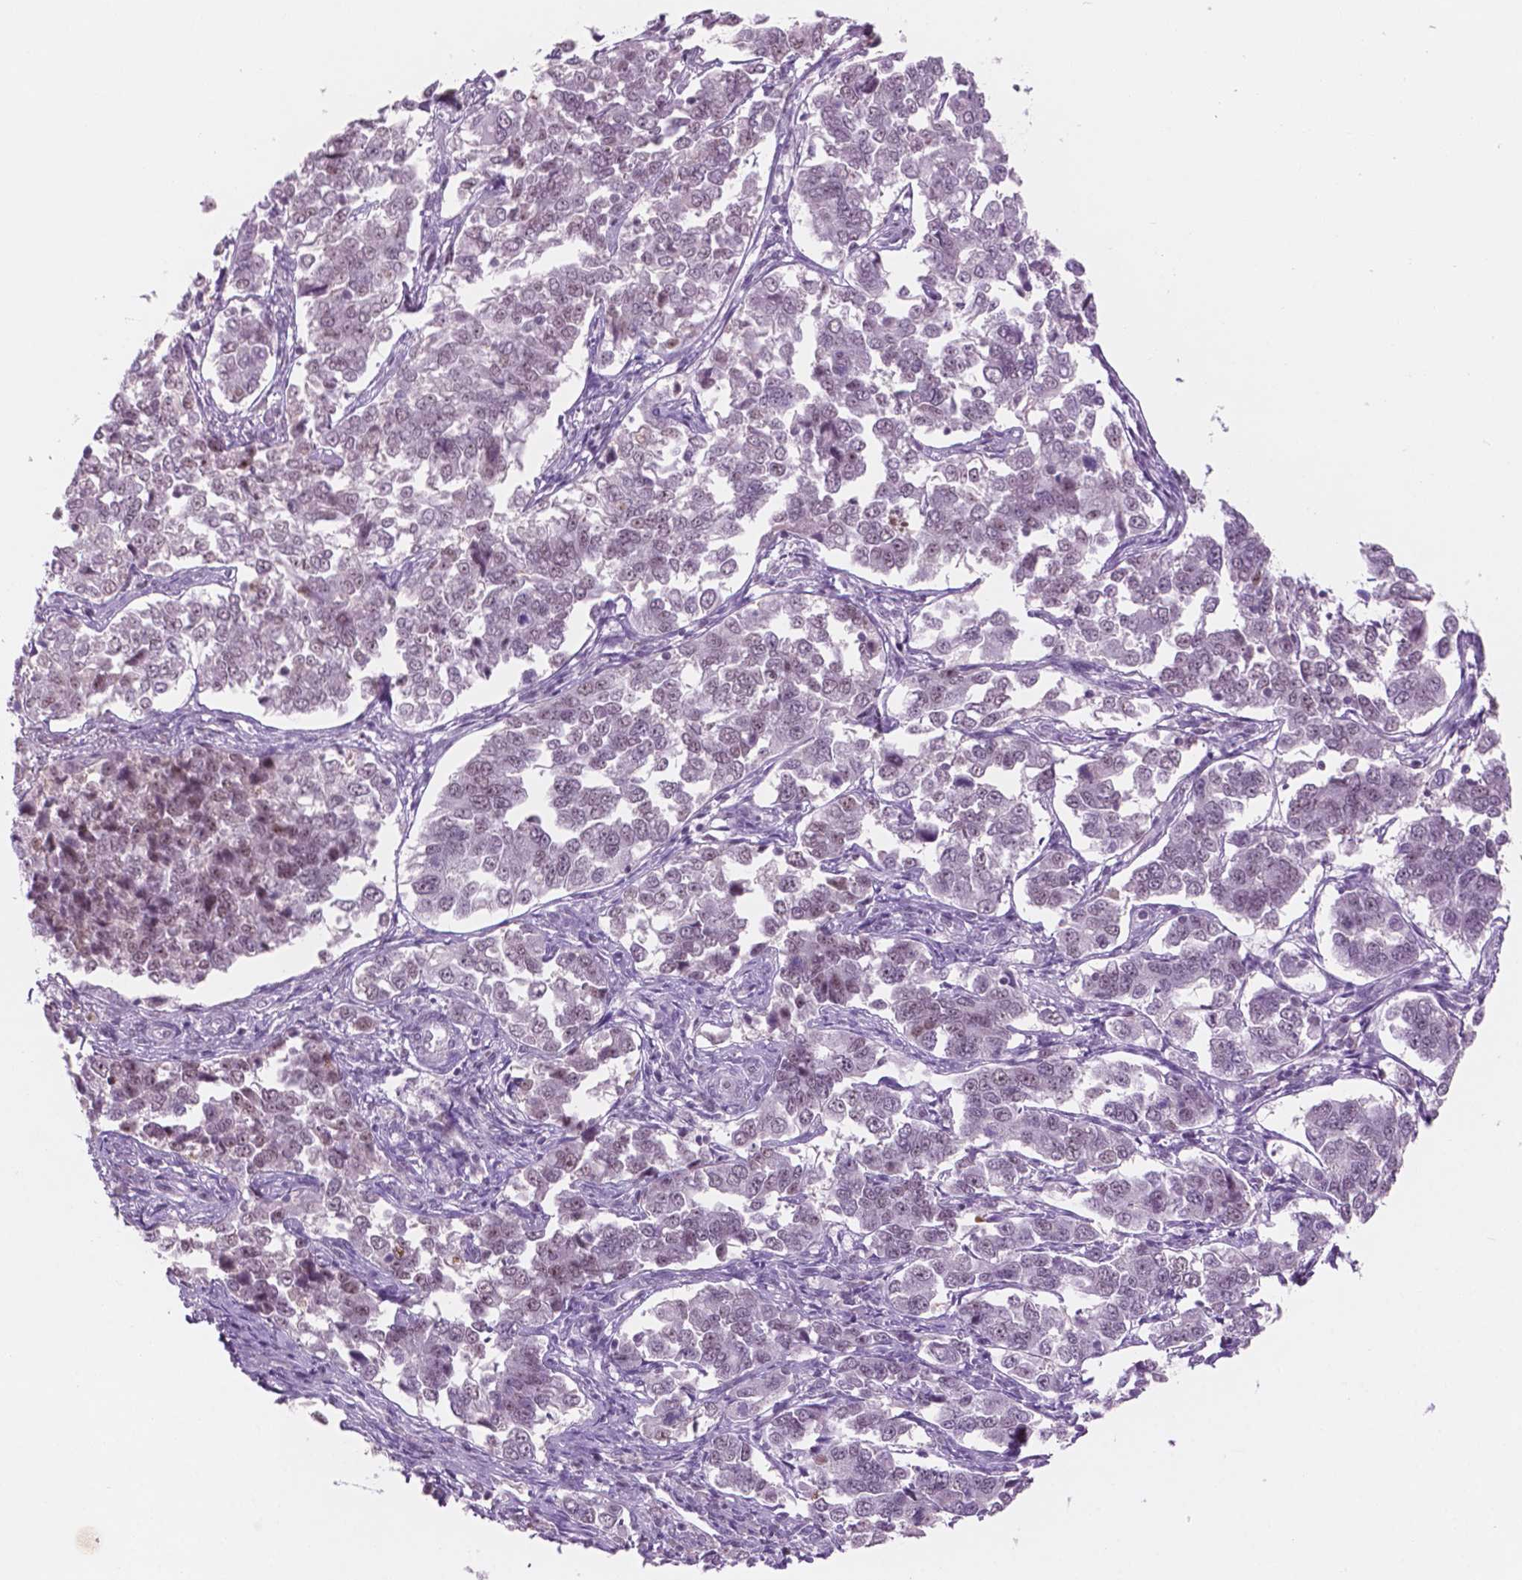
{"staining": {"intensity": "moderate", "quantity": "25%-75%", "location": "nuclear"}, "tissue": "endometrial cancer", "cell_type": "Tumor cells", "image_type": "cancer", "snomed": [{"axis": "morphology", "description": "Adenocarcinoma, NOS"}, {"axis": "topography", "description": "Endometrium"}], "caption": "Protein expression analysis of endometrial cancer (adenocarcinoma) shows moderate nuclear positivity in approximately 25%-75% of tumor cells.", "gene": "CTR9", "patient": {"sex": "female", "age": 43}}